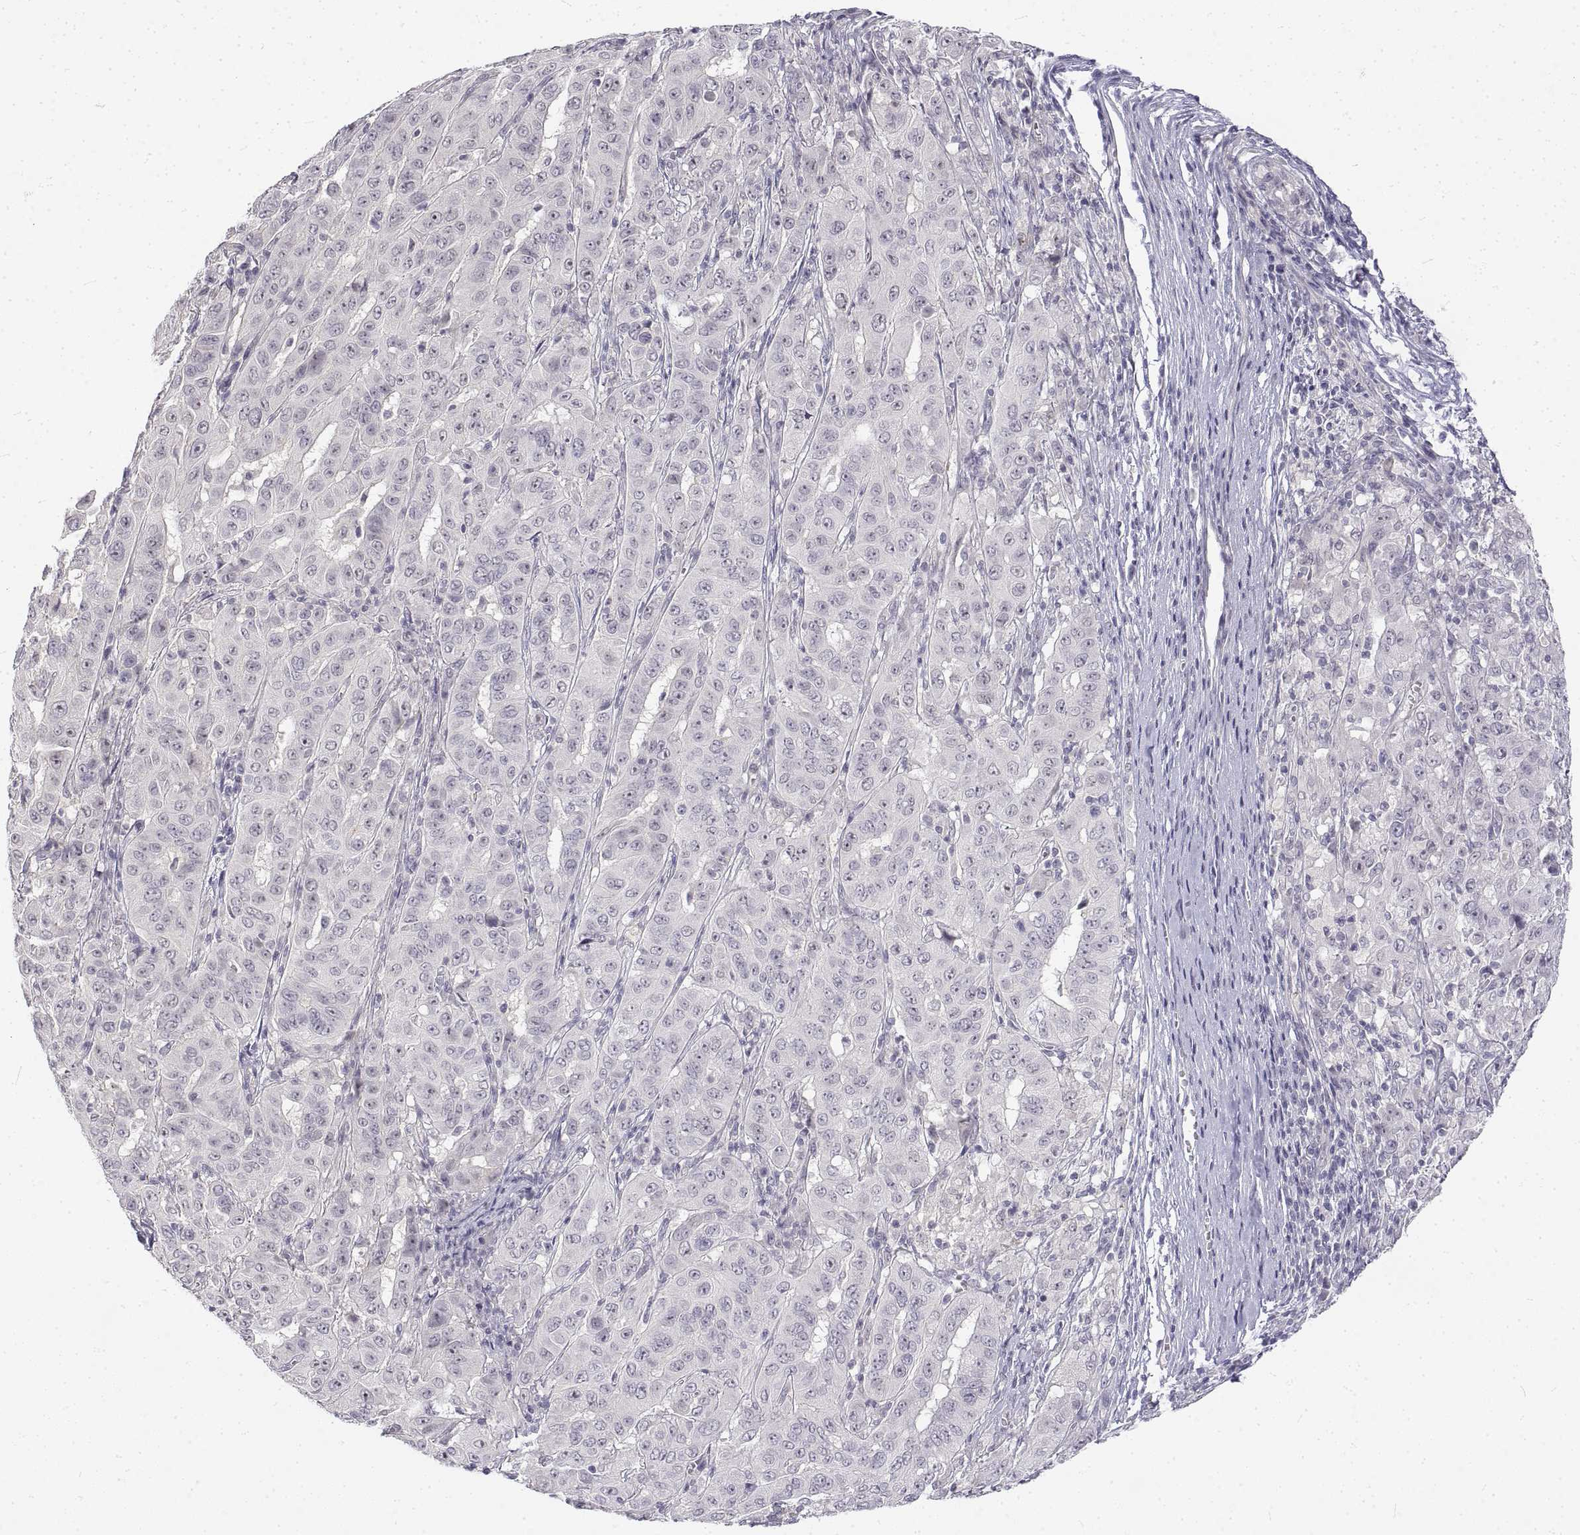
{"staining": {"intensity": "negative", "quantity": "none", "location": "none"}, "tissue": "pancreatic cancer", "cell_type": "Tumor cells", "image_type": "cancer", "snomed": [{"axis": "morphology", "description": "Adenocarcinoma, NOS"}, {"axis": "topography", "description": "Pancreas"}], "caption": "This is an immunohistochemistry (IHC) micrograph of human pancreatic cancer (adenocarcinoma). There is no staining in tumor cells.", "gene": "ANO2", "patient": {"sex": "male", "age": 63}}